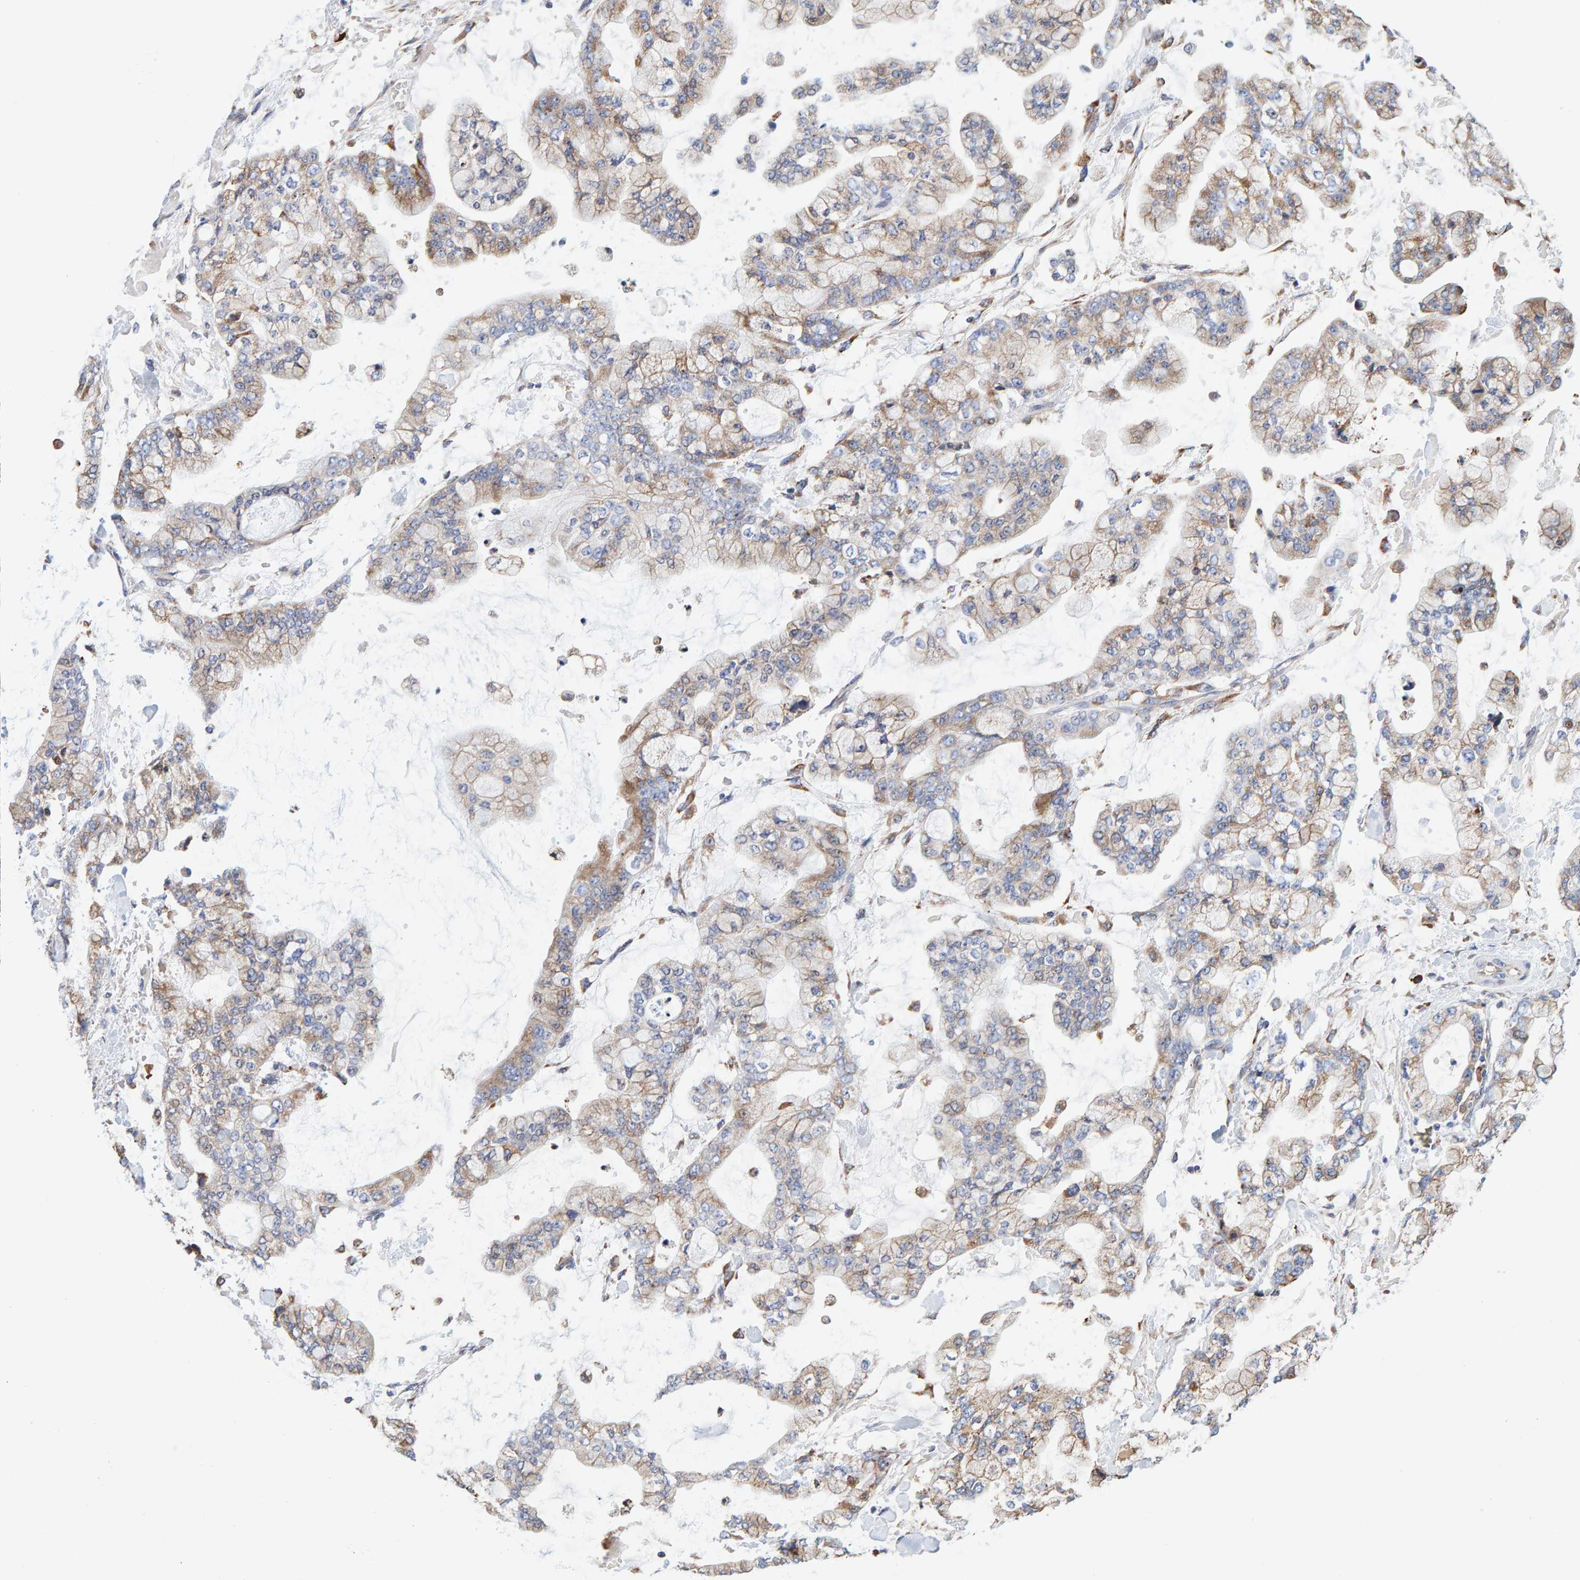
{"staining": {"intensity": "moderate", "quantity": "25%-75%", "location": "cytoplasmic/membranous"}, "tissue": "stomach cancer", "cell_type": "Tumor cells", "image_type": "cancer", "snomed": [{"axis": "morphology", "description": "Normal tissue, NOS"}, {"axis": "morphology", "description": "Adenocarcinoma, NOS"}, {"axis": "topography", "description": "Stomach, upper"}, {"axis": "topography", "description": "Stomach"}], "caption": "Protein staining by immunohistochemistry shows moderate cytoplasmic/membranous positivity in approximately 25%-75% of tumor cells in stomach cancer.", "gene": "SGPL1", "patient": {"sex": "male", "age": 76}}